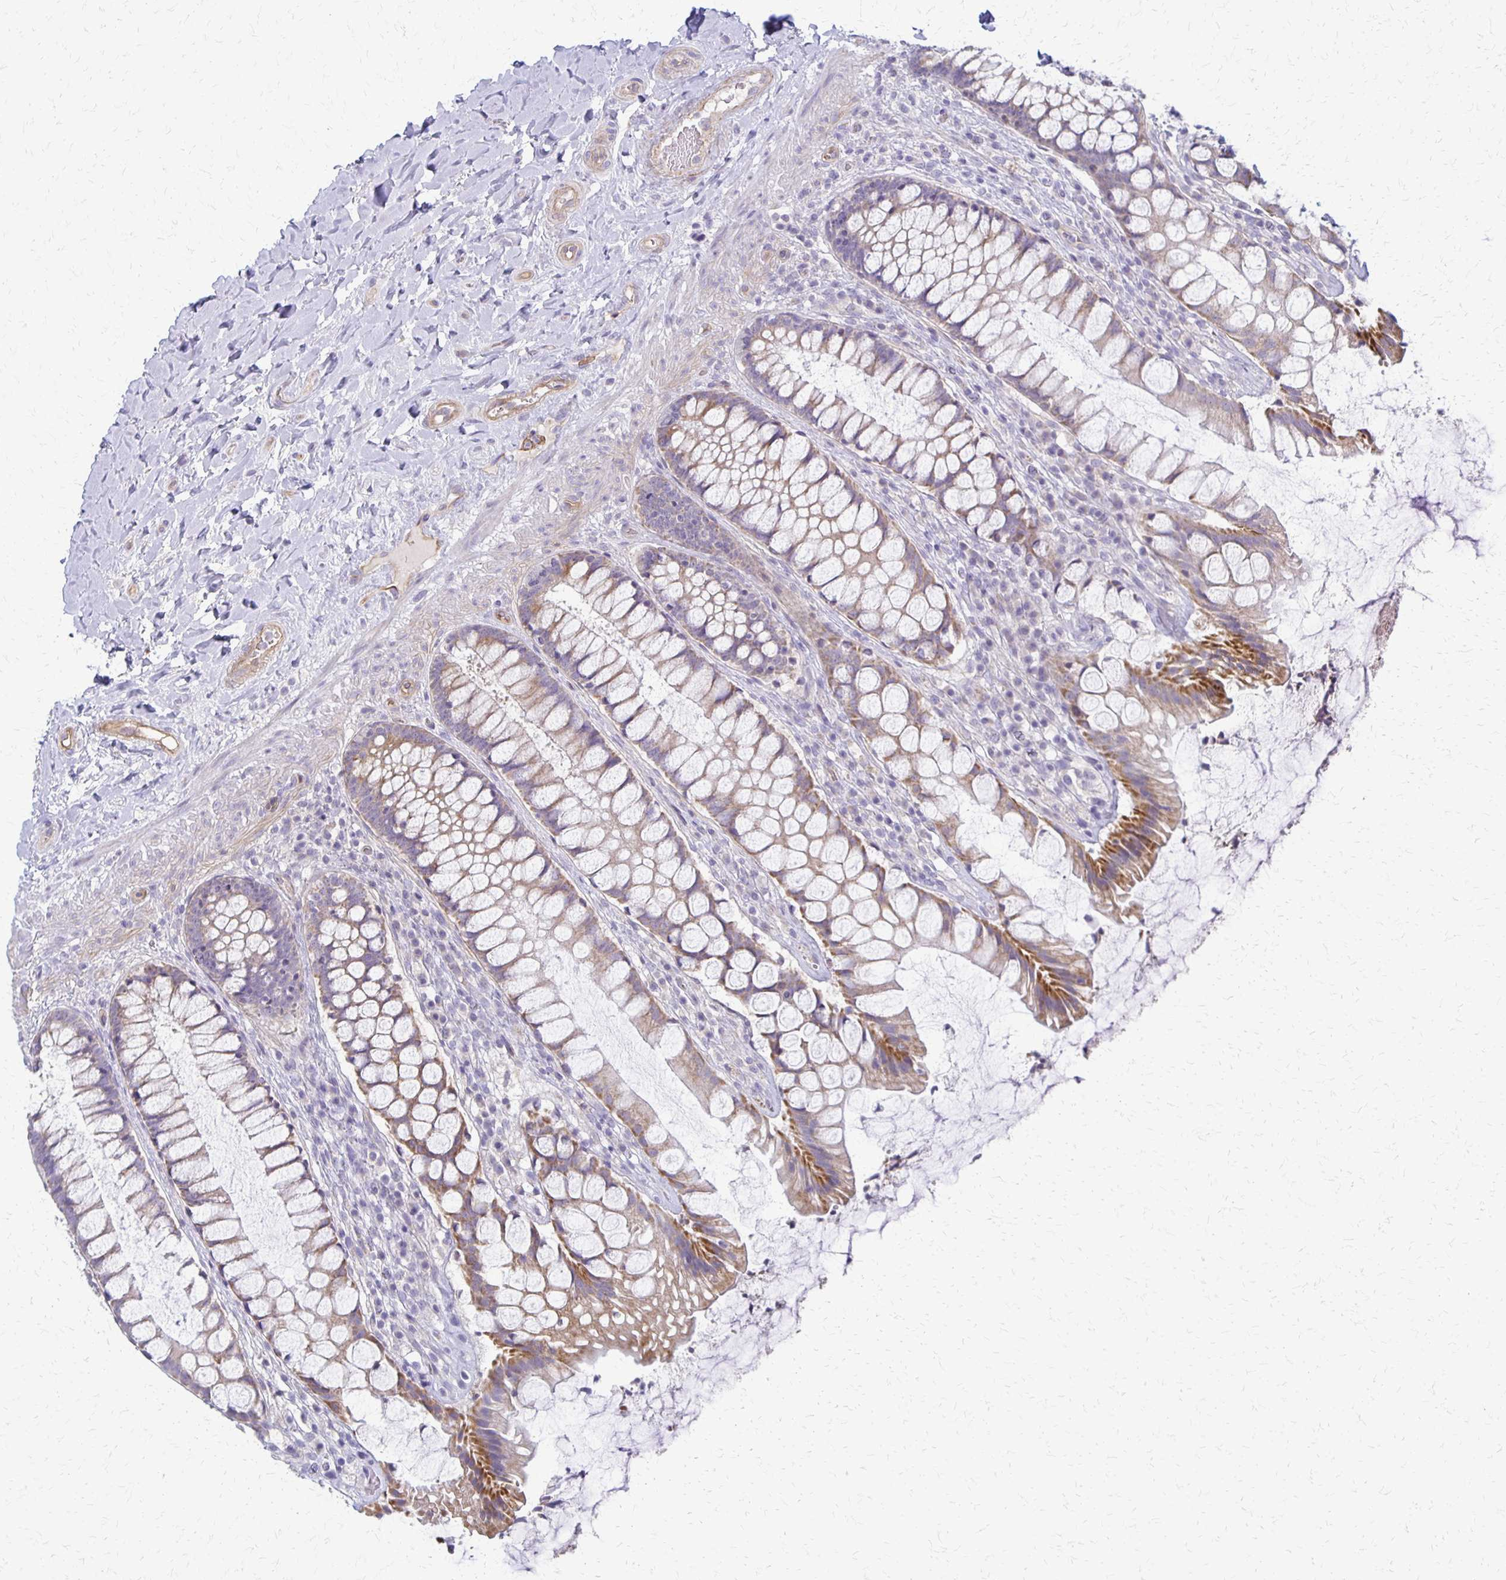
{"staining": {"intensity": "moderate", "quantity": ">75%", "location": "cytoplasmic/membranous"}, "tissue": "rectum", "cell_type": "Glandular cells", "image_type": "normal", "snomed": [{"axis": "morphology", "description": "Normal tissue, NOS"}, {"axis": "topography", "description": "Rectum"}], "caption": "IHC (DAB (3,3'-diaminobenzidine)) staining of normal rectum displays moderate cytoplasmic/membranous protein positivity in about >75% of glandular cells. Using DAB (brown) and hematoxylin (blue) stains, captured at high magnification using brightfield microscopy.", "gene": "RHOC", "patient": {"sex": "female", "age": 58}}